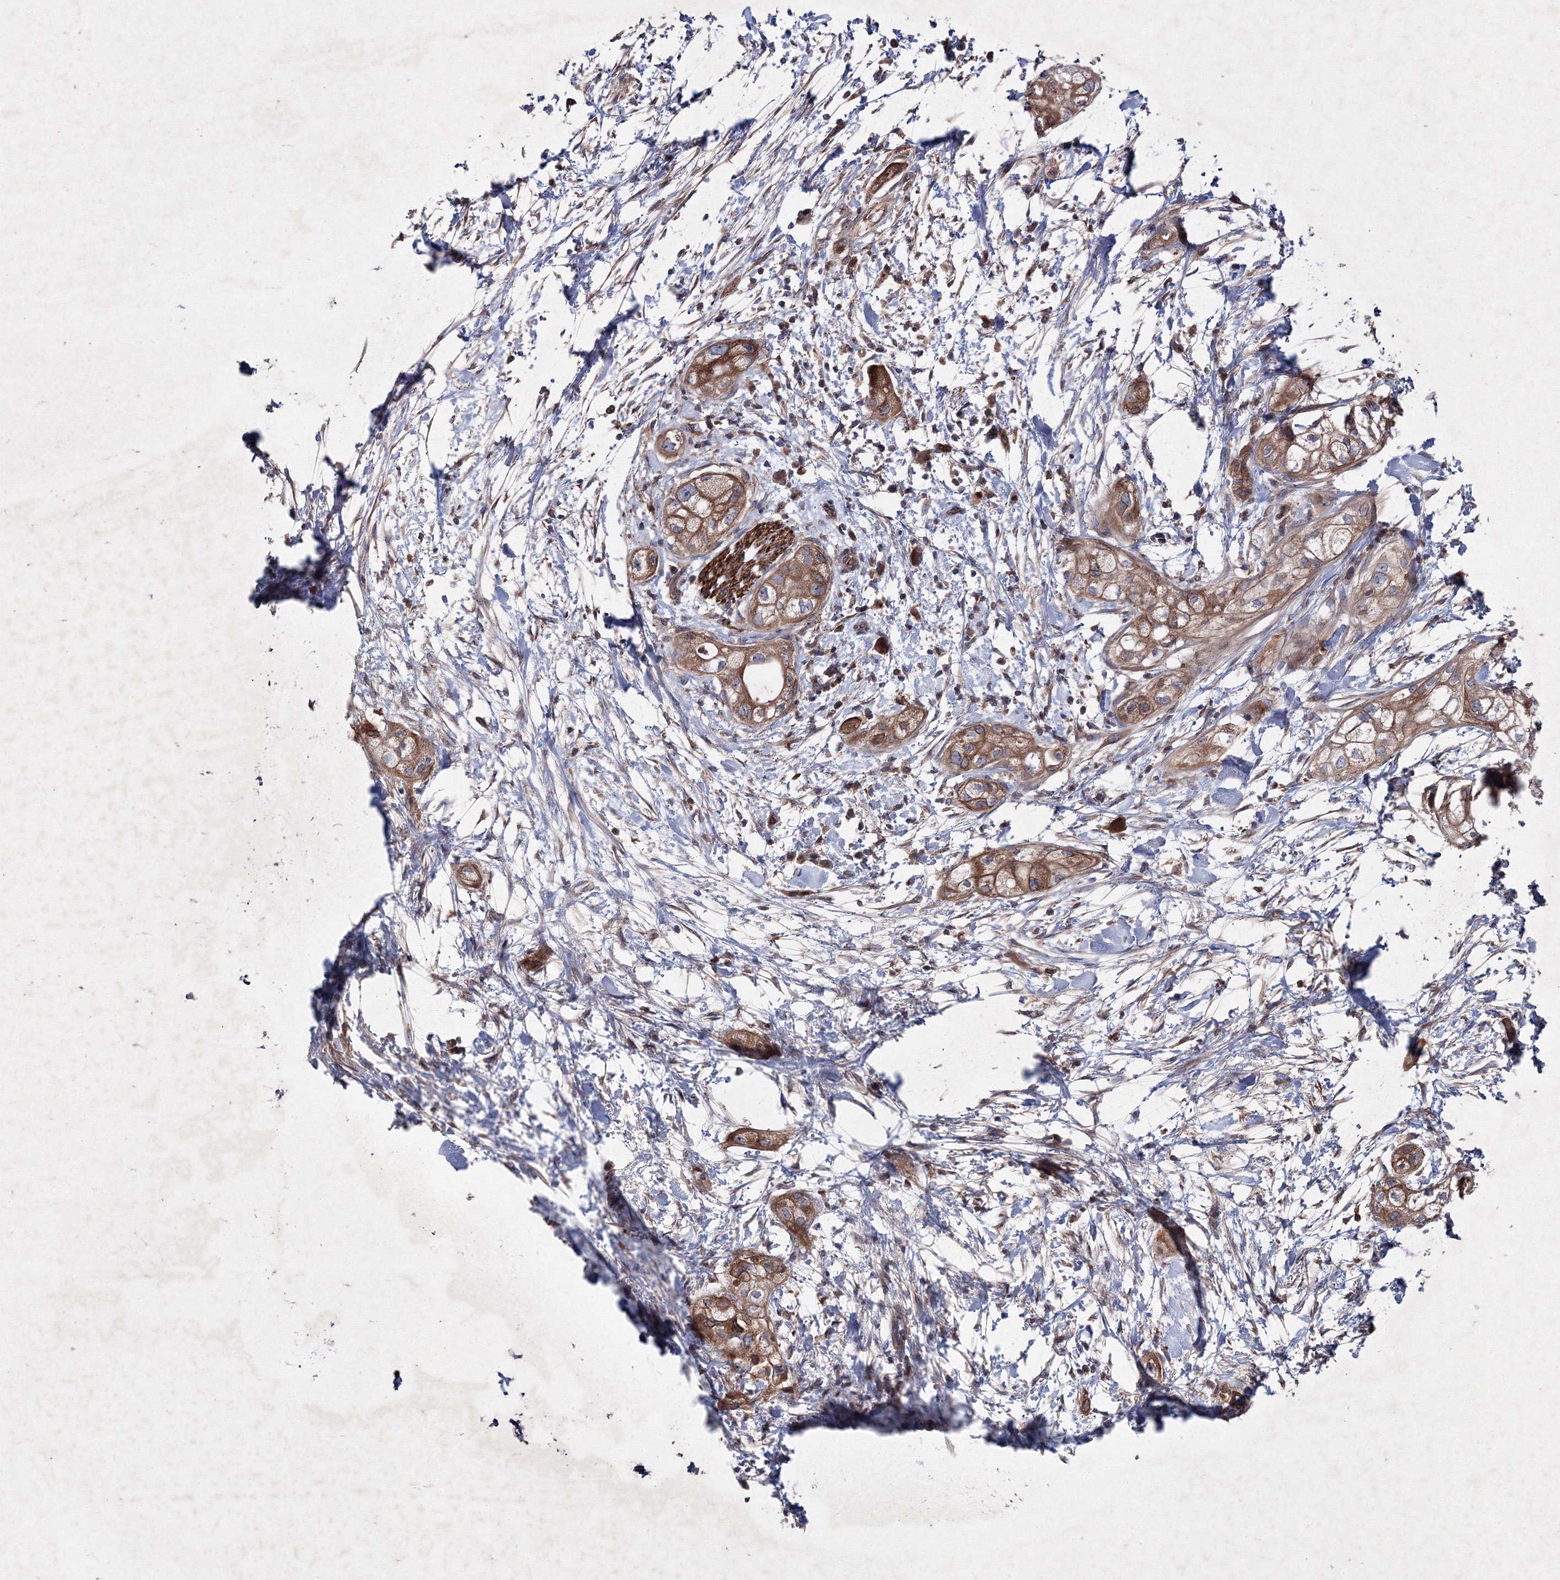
{"staining": {"intensity": "moderate", "quantity": ">75%", "location": "cytoplasmic/membranous"}, "tissue": "pancreatic cancer", "cell_type": "Tumor cells", "image_type": "cancer", "snomed": [{"axis": "morphology", "description": "Adenocarcinoma, NOS"}, {"axis": "topography", "description": "Pancreas"}], "caption": "The photomicrograph exhibits a brown stain indicating the presence of a protein in the cytoplasmic/membranous of tumor cells in pancreatic adenocarcinoma.", "gene": "GFM1", "patient": {"sex": "male", "age": 58}}